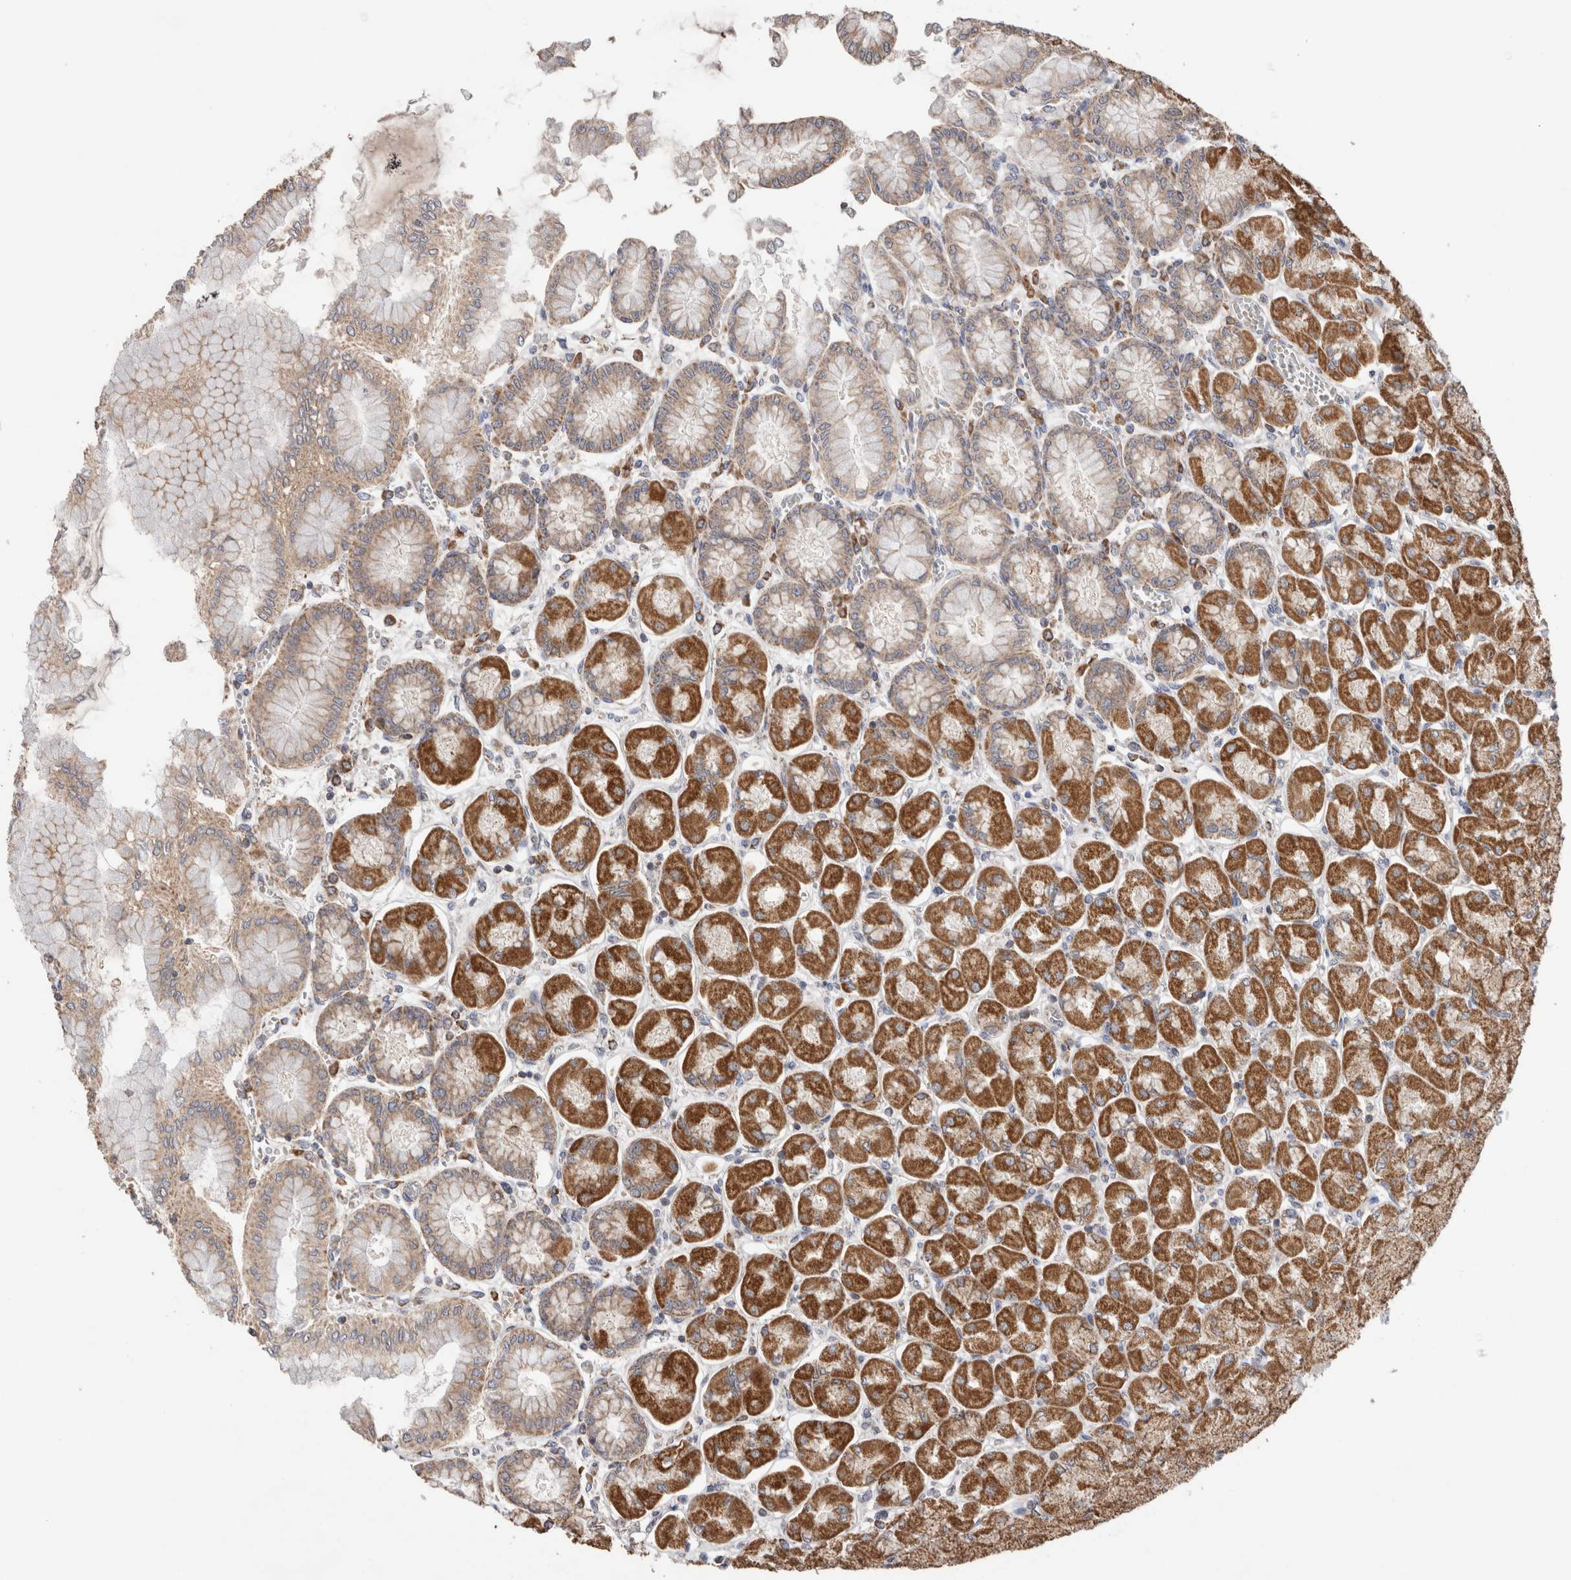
{"staining": {"intensity": "strong", "quantity": ">75%", "location": "cytoplasmic/membranous"}, "tissue": "stomach", "cell_type": "Glandular cells", "image_type": "normal", "snomed": [{"axis": "morphology", "description": "Normal tissue, NOS"}, {"axis": "topography", "description": "Stomach, upper"}], "caption": "Brown immunohistochemical staining in unremarkable human stomach reveals strong cytoplasmic/membranous positivity in about >75% of glandular cells. The staining was performed using DAB (3,3'-diaminobenzidine) to visualize the protein expression in brown, while the nuclei were stained in blue with hematoxylin (Magnification: 20x).", "gene": "KIF21B", "patient": {"sex": "female", "age": 56}}